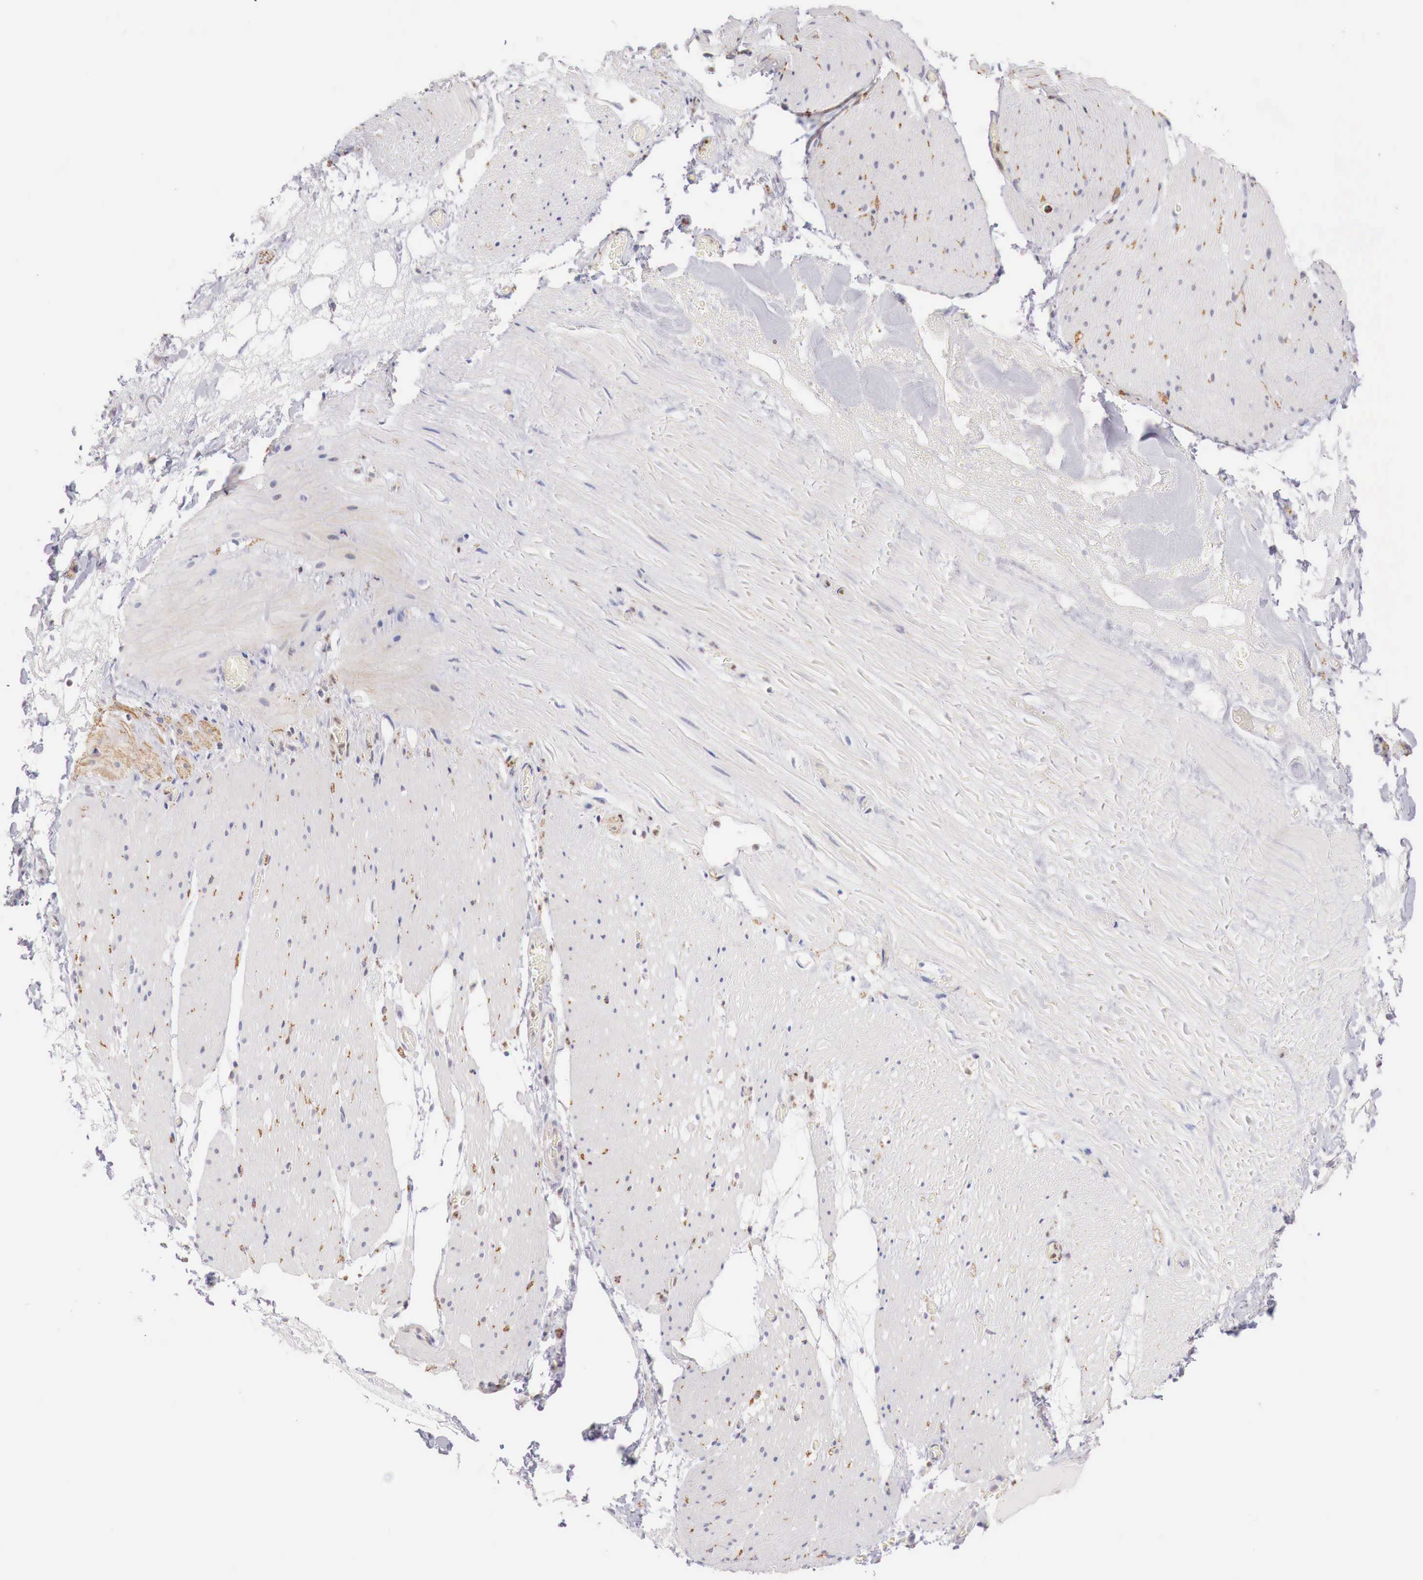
{"staining": {"intensity": "moderate", "quantity": "25%-75%", "location": "nuclear"}, "tissue": "smooth muscle", "cell_type": "Smooth muscle cells", "image_type": "normal", "snomed": [{"axis": "morphology", "description": "Normal tissue, NOS"}, {"axis": "topography", "description": "Duodenum"}], "caption": "A high-resolution photomicrograph shows IHC staining of benign smooth muscle, which shows moderate nuclear expression in about 25%-75% of smooth muscle cells. The staining is performed using DAB (3,3'-diaminobenzidine) brown chromogen to label protein expression. The nuclei are counter-stained blue using hematoxylin.", "gene": "TRIM13", "patient": {"sex": "male", "age": 63}}